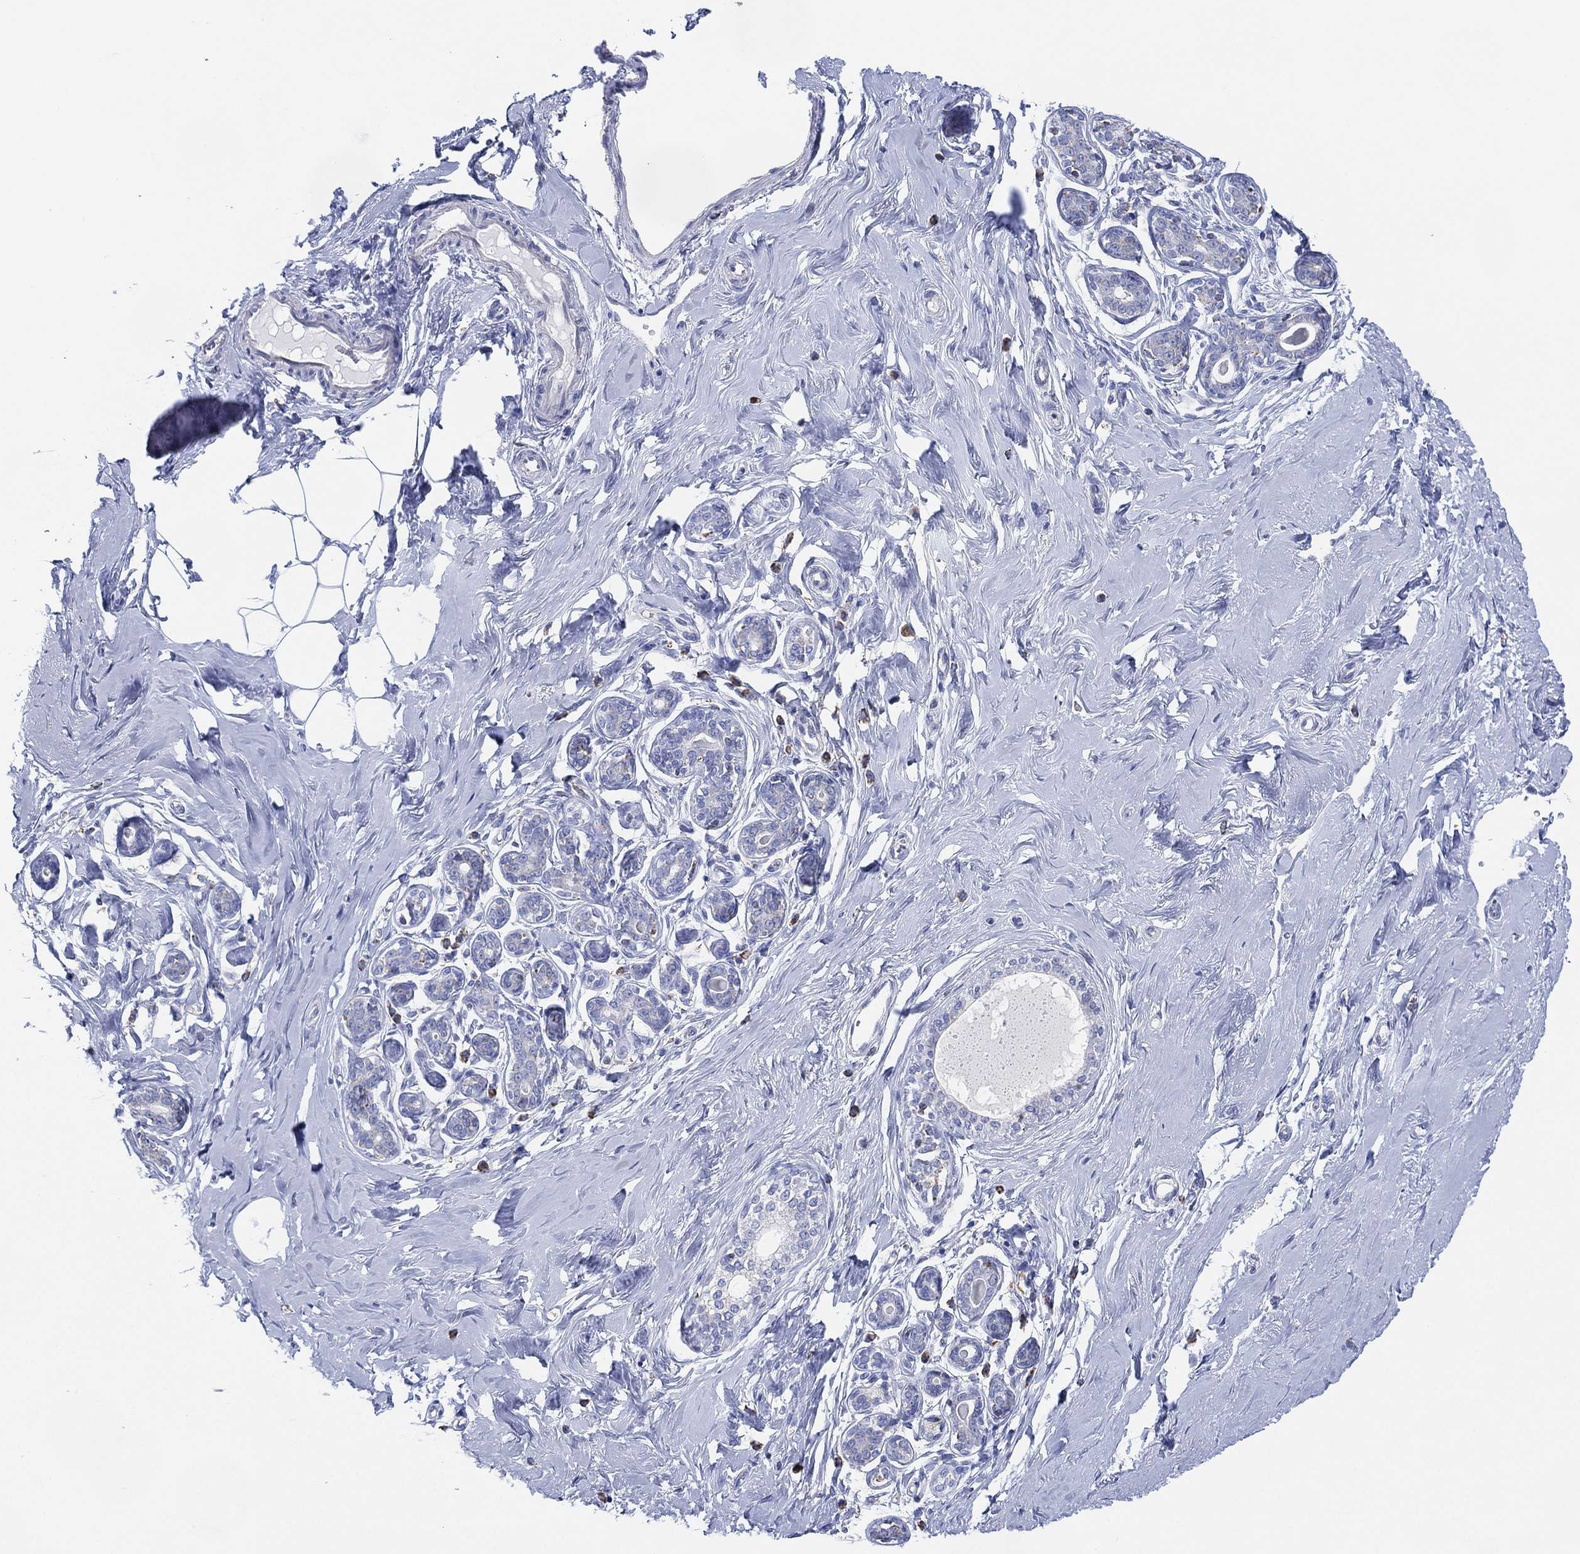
{"staining": {"intensity": "negative", "quantity": "none", "location": "none"}, "tissue": "breast", "cell_type": "Adipocytes", "image_type": "normal", "snomed": [{"axis": "morphology", "description": "Normal tissue, NOS"}, {"axis": "topography", "description": "Skin"}, {"axis": "topography", "description": "Breast"}], "caption": "High magnification brightfield microscopy of unremarkable breast stained with DAB (3,3'-diaminobenzidine) (brown) and counterstained with hematoxylin (blue): adipocytes show no significant staining. Brightfield microscopy of IHC stained with DAB (3,3'-diaminobenzidine) (brown) and hematoxylin (blue), captured at high magnification.", "gene": "CFTR", "patient": {"sex": "female", "age": 43}}